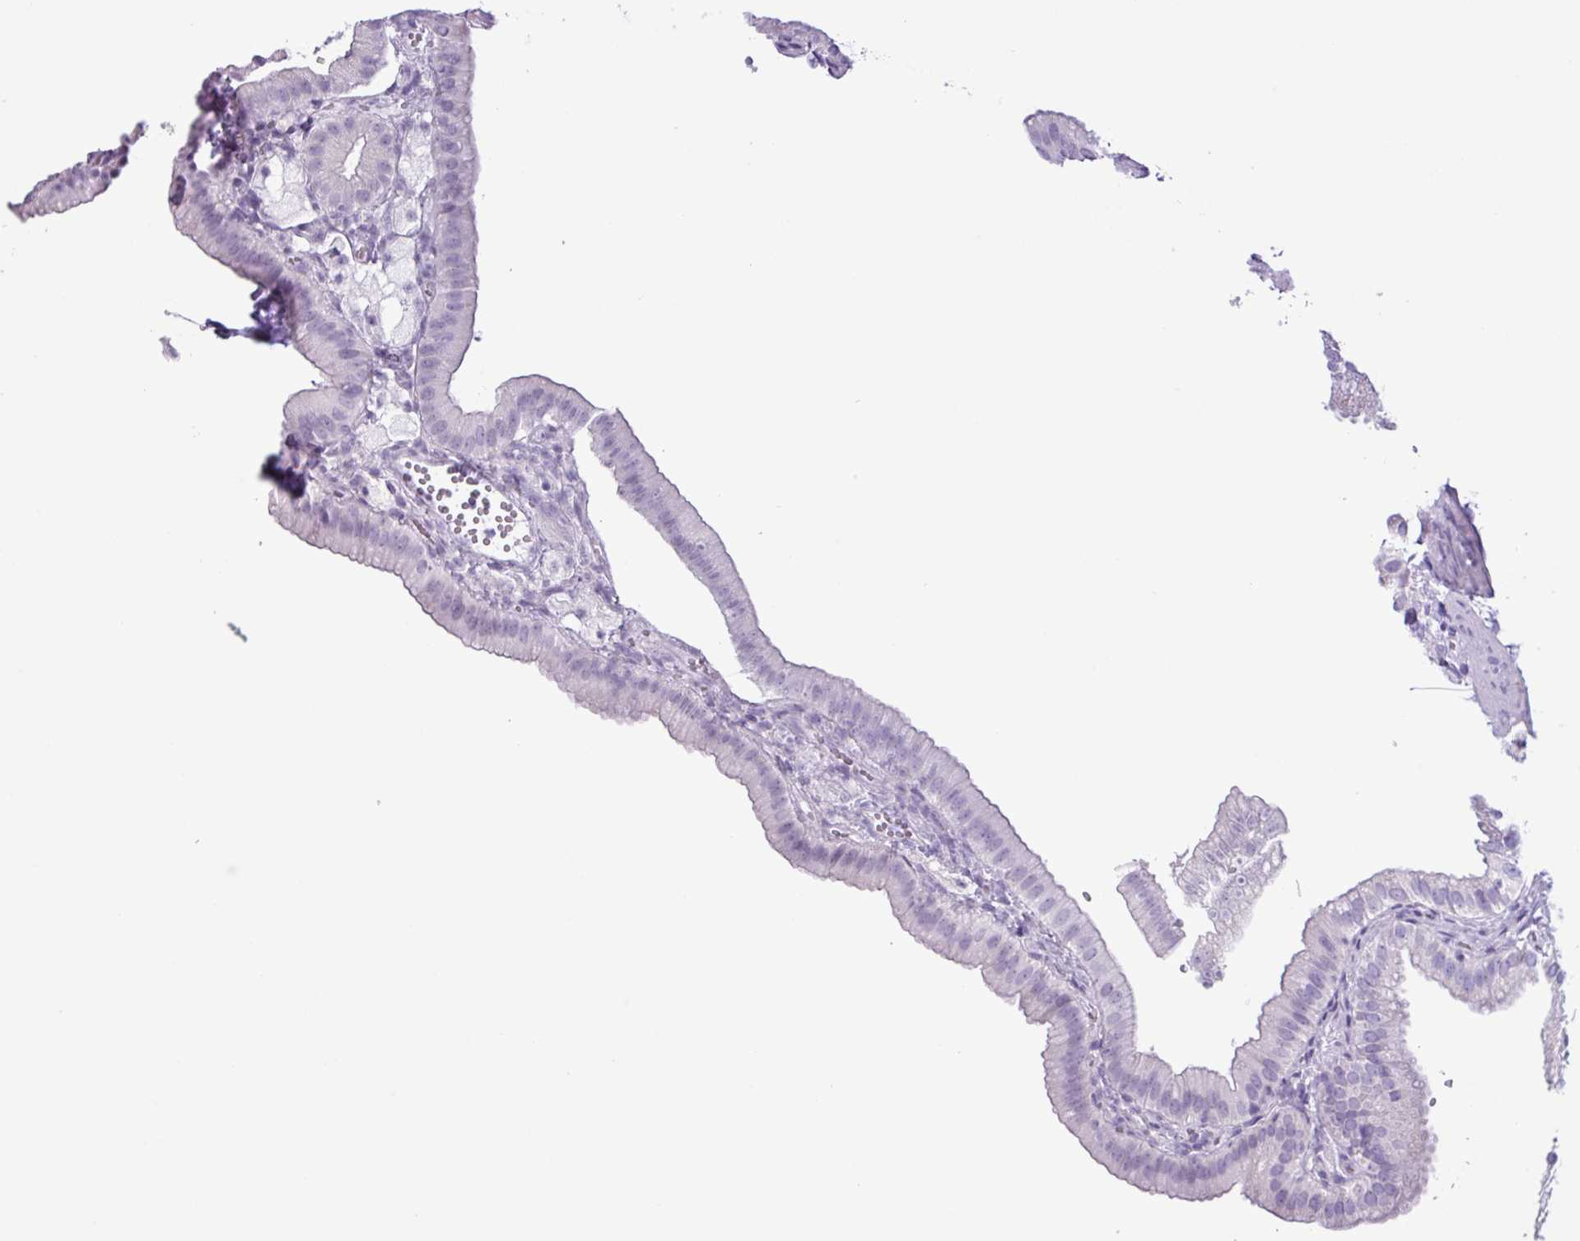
{"staining": {"intensity": "negative", "quantity": "none", "location": "none"}, "tissue": "gallbladder", "cell_type": "Glandular cells", "image_type": "normal", "snomed": [{"axis": "morphology", "description": "Normal tissue, NOS"}, {"axis": "topography", "description": "Gallbladder"}], "caption": "This is a histopathology image of IHC staining of benign gallbladder, which shows no positivity in glandular cells. Nuclei are stained in blue.", "gene": "AGO3", "patient": {"sex": "female", "age": 61}}